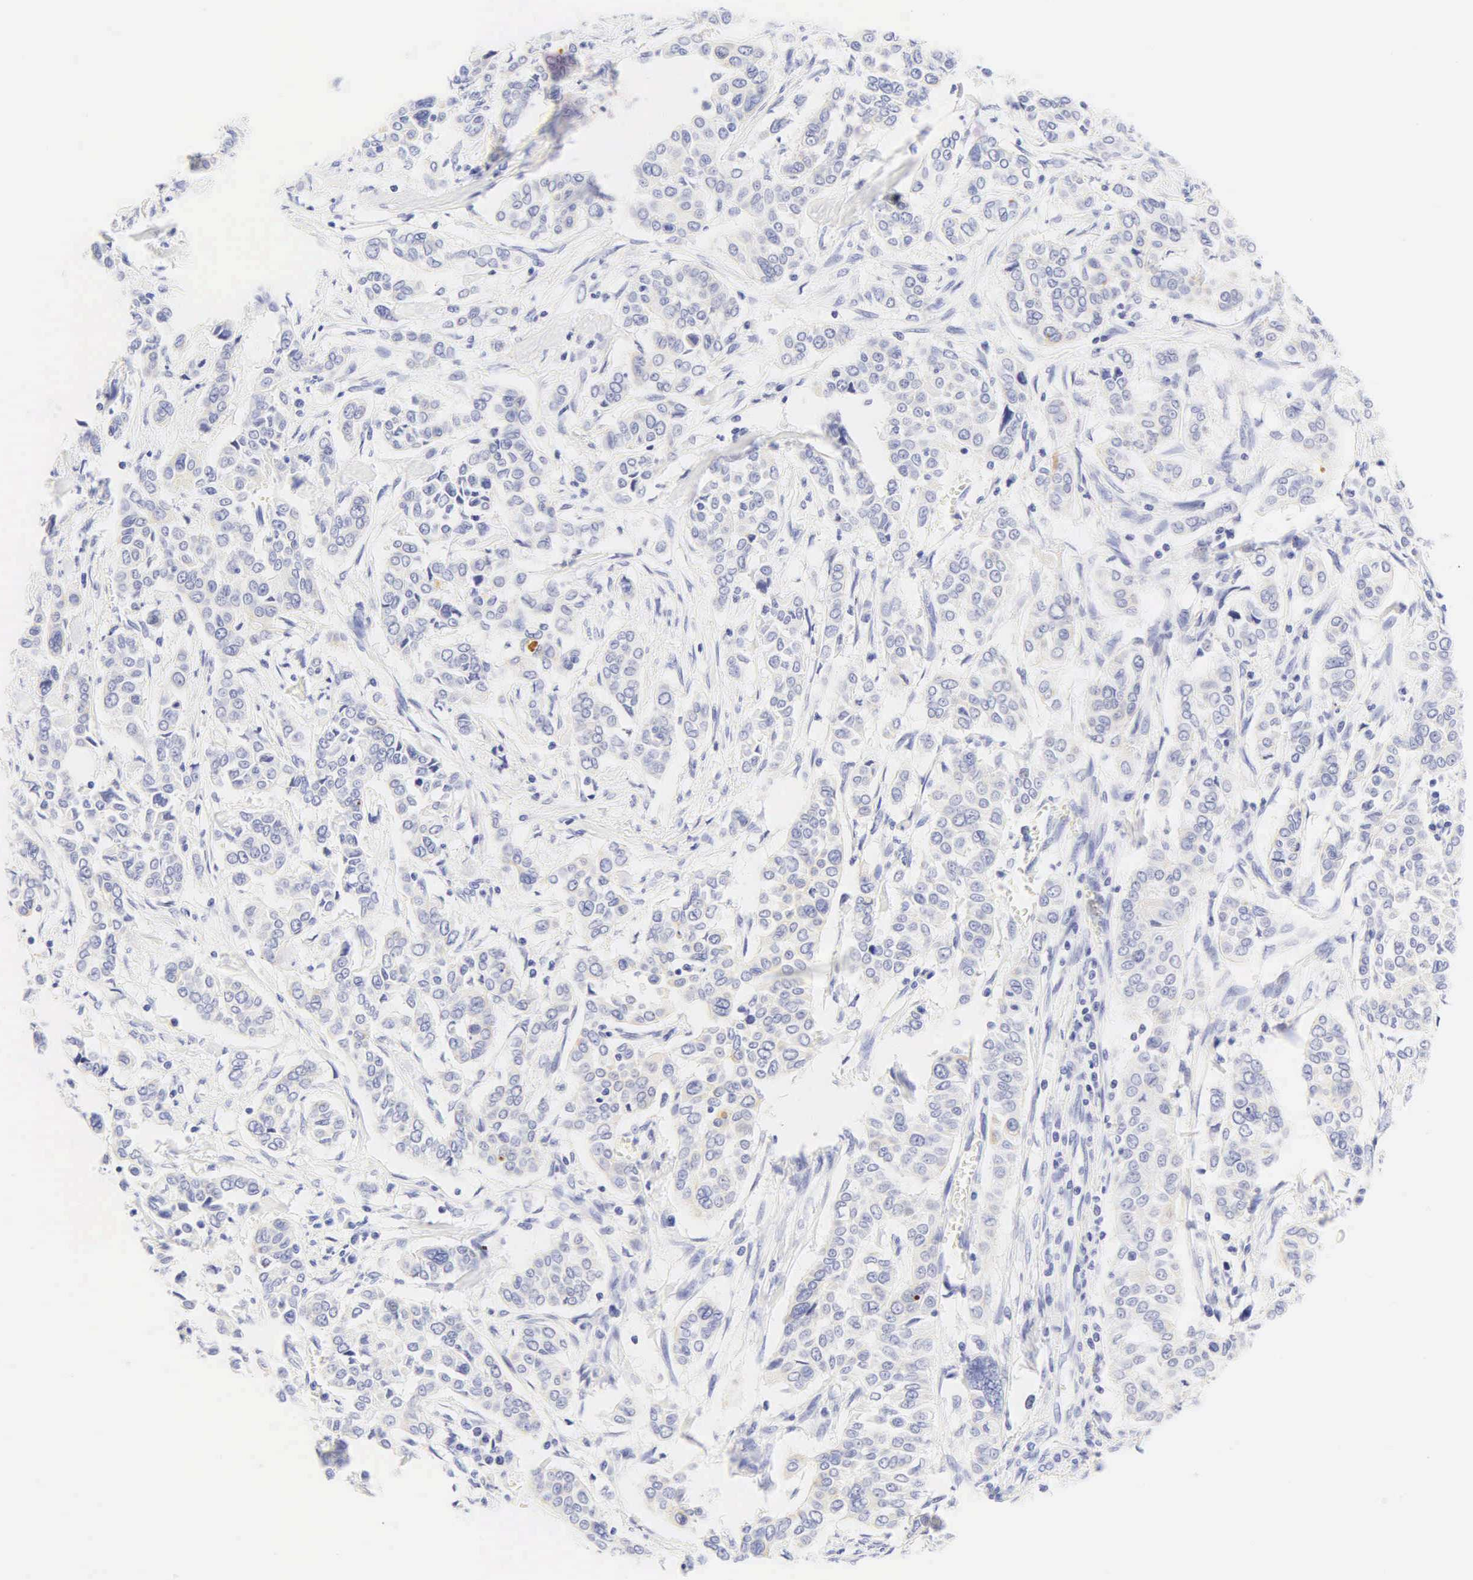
{"staining": {"intensity": "negative", "quantity": "none", "location": "none"}, "tissue": "pancreatic cancer", "cell_type": "Tumor cells", "image_type": "cancer", "snomed": [{"axis": "morphology", "description": "Adenocarcinoma, NOS"}, {"axis": "topography", "description": "Pancreas"}], "caption": "The histopathology image exhibits no significant positivity in tumor cells of adenocarcinoma (pancreatic).", "gene": "KRT20", "patient": {"sex": "female", "age": 52}}